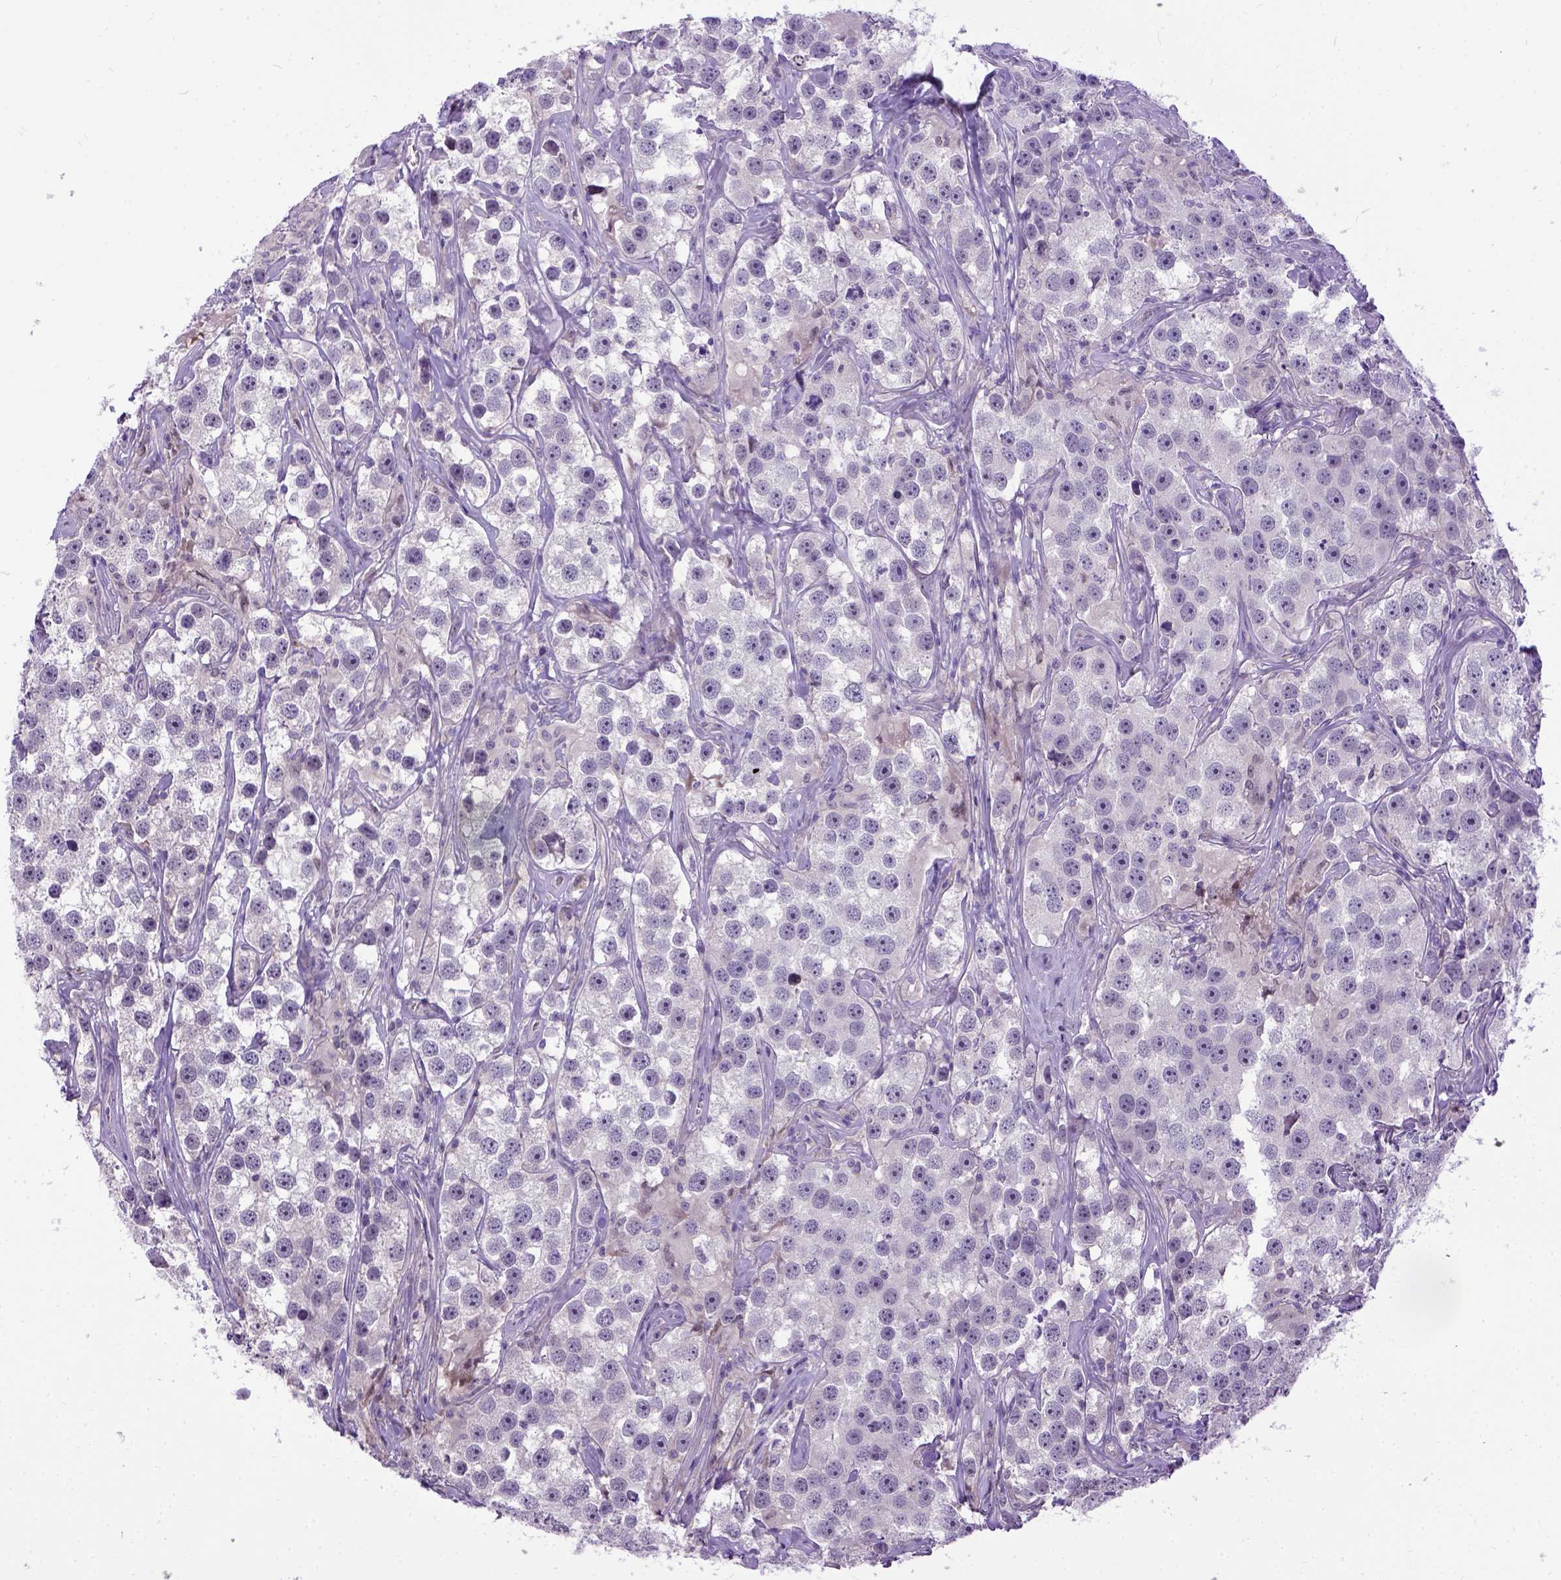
{"staining": {"intensity": "negative", "quantity": "none", "location": "none"}, "tissue": "testis cancer", "cell_type": "Tumor cells", "image_type": "cancer", "snomed": [{"axis": "morphology", "description": "Seminoma, NOS"}, {"axis": "topography", "description": "Testis"}], "caption": "A high-resolution micrograph shows immunohistochemistry staining of testis seminoma, which exhibits no significant staining in tumor cells.", "gene": "NEK5", "patient": {"sex": "male", "age": 49}}